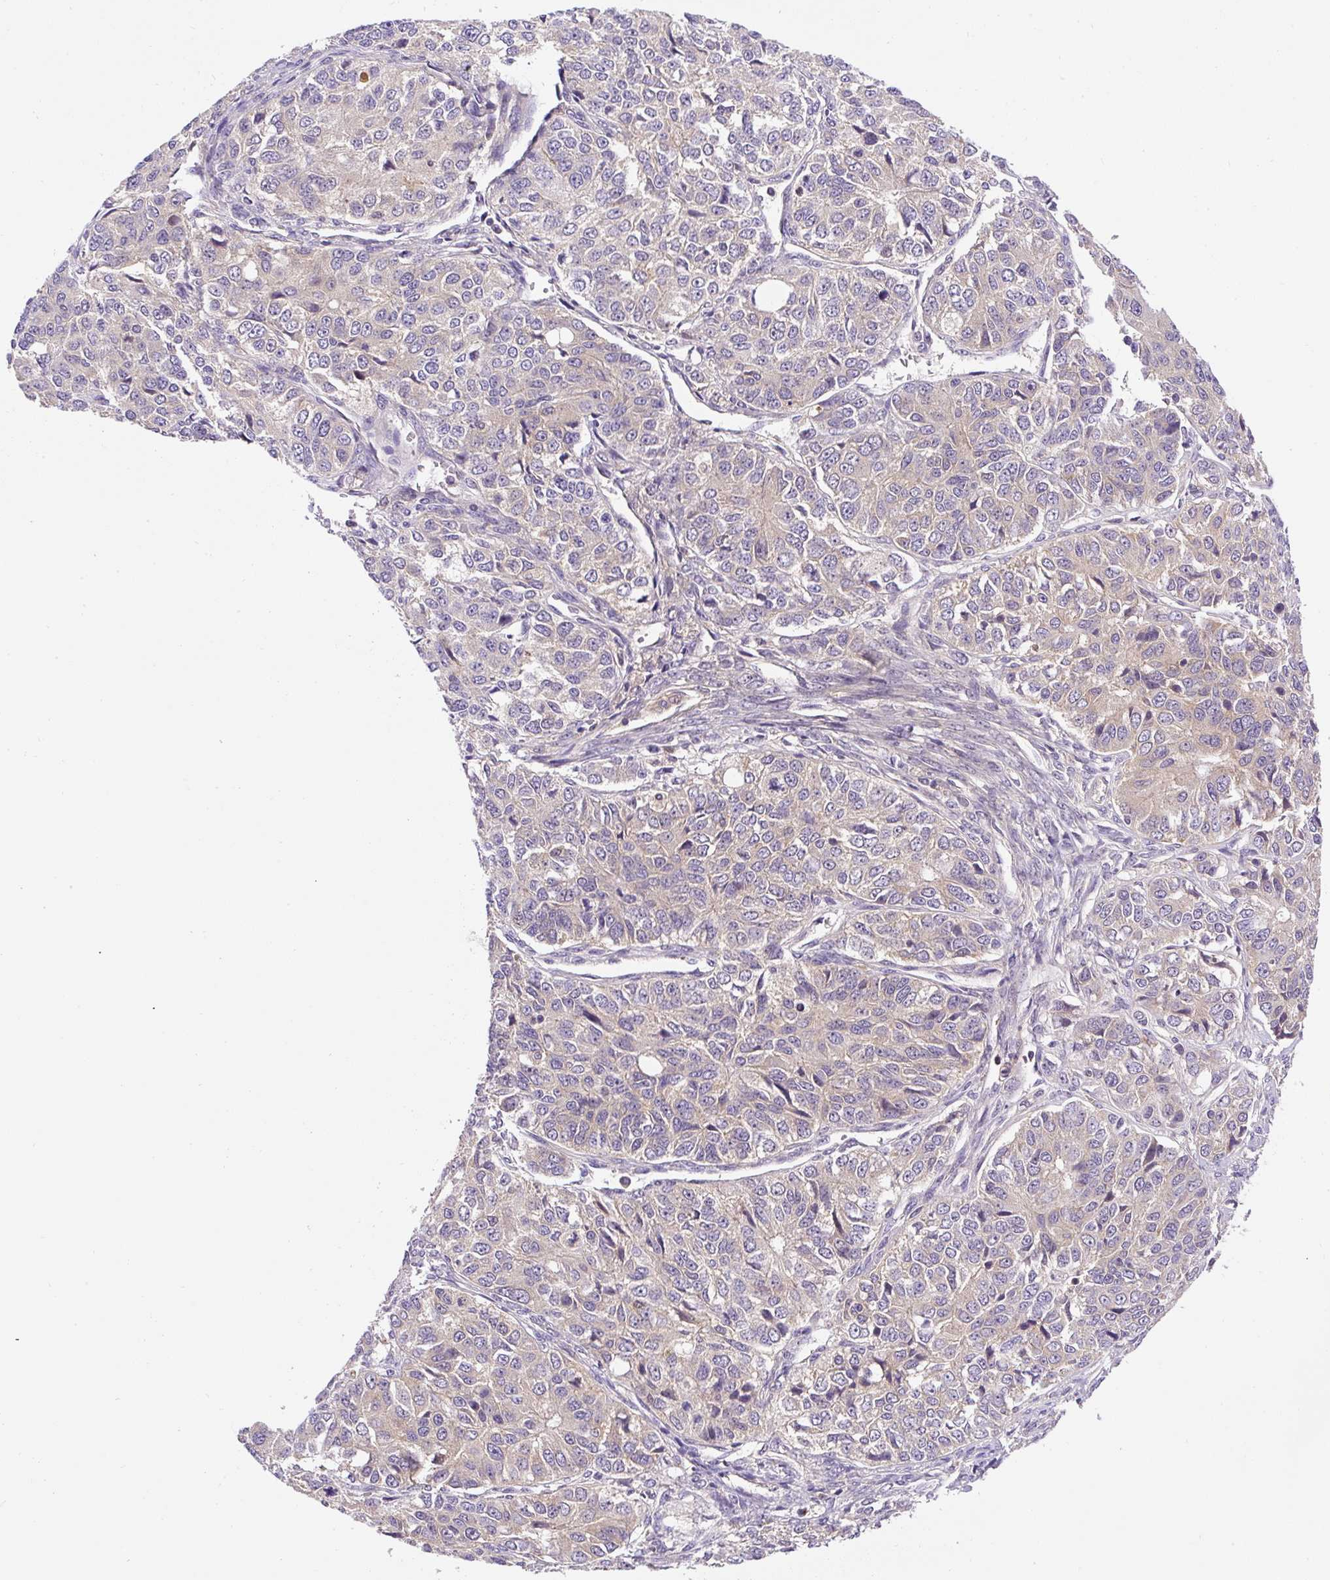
{"staining": {"intensity": "negative", "quantity": "none", "location": "none"}, "tissue": "ovarian cancer", "cell_type": "Tumor cells", "image_type": "cancer", "snomed": [{"axis": "morphology", "description": "Carcinoma, endometroid"}, {"axis": "topography", "description": "Ovary"}], "caption": "High power microscopy micrograph of an IHC histopathology image of ovarian cancer, revealing no significant staining in tumor cells.", "gene": "CCDC28A", "patient": {"sex": "female", "age": 51}}